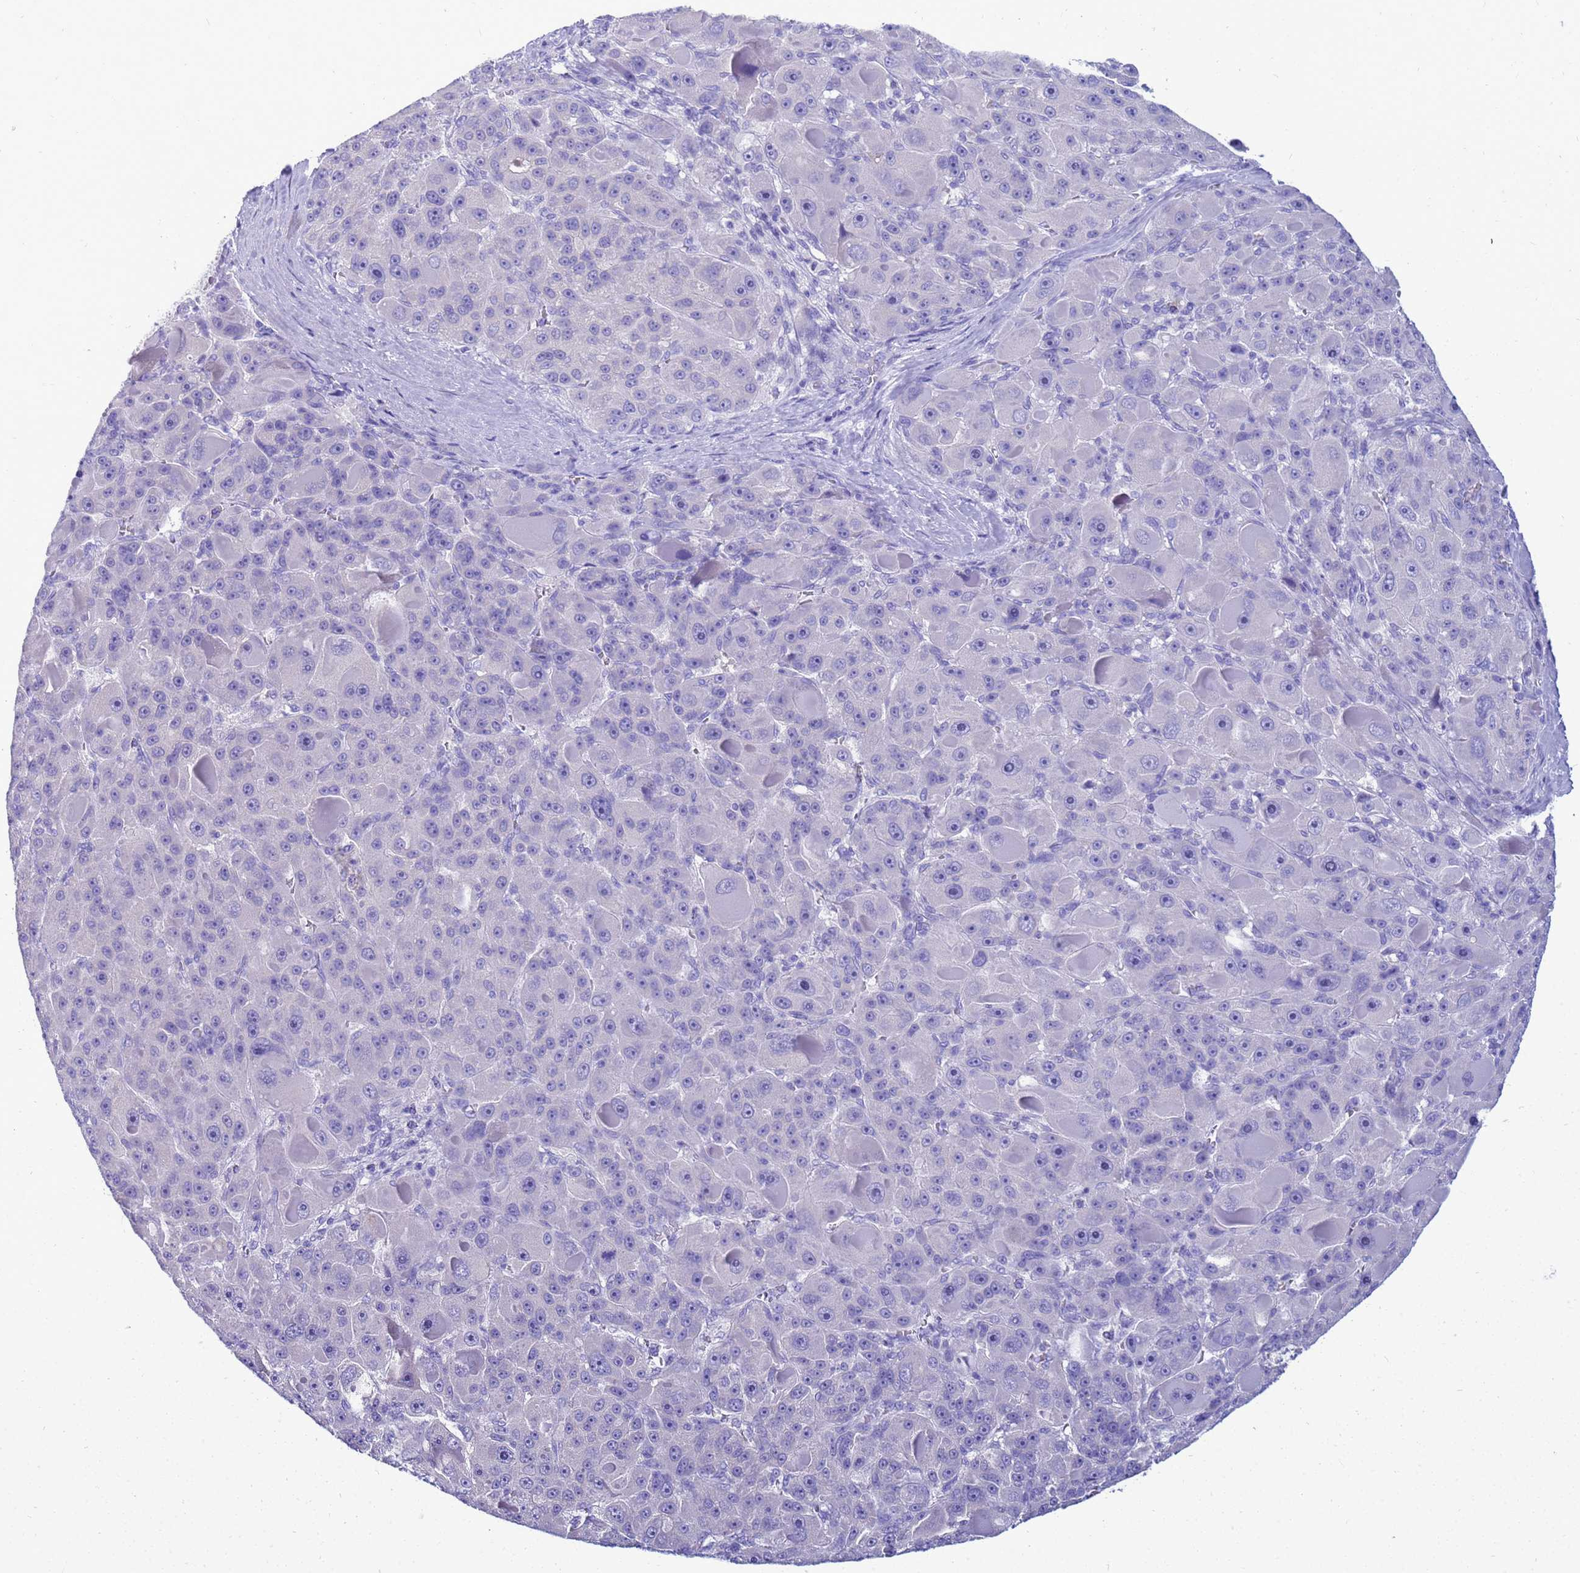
{"staining": {"intensity": "negative", "quantity": "none", "location": "none"}, "tissue": "liver cancer", "cell_type": "Tumor cells", "image_type": "cancer", "snomed": [{"axis": "morphology", "description": "Carcinoma, Hepatocellular, NOS"}, {"axis": "topography", "description": "Liver"}], "caption": "The immunohistochemistry (IHC) image has no significant positivity in tumor cells of liver cancer (hepatocellular carcinoma) tissue.", "gene": "SYCN", "patient": {"sex": "male", "age": 76}}